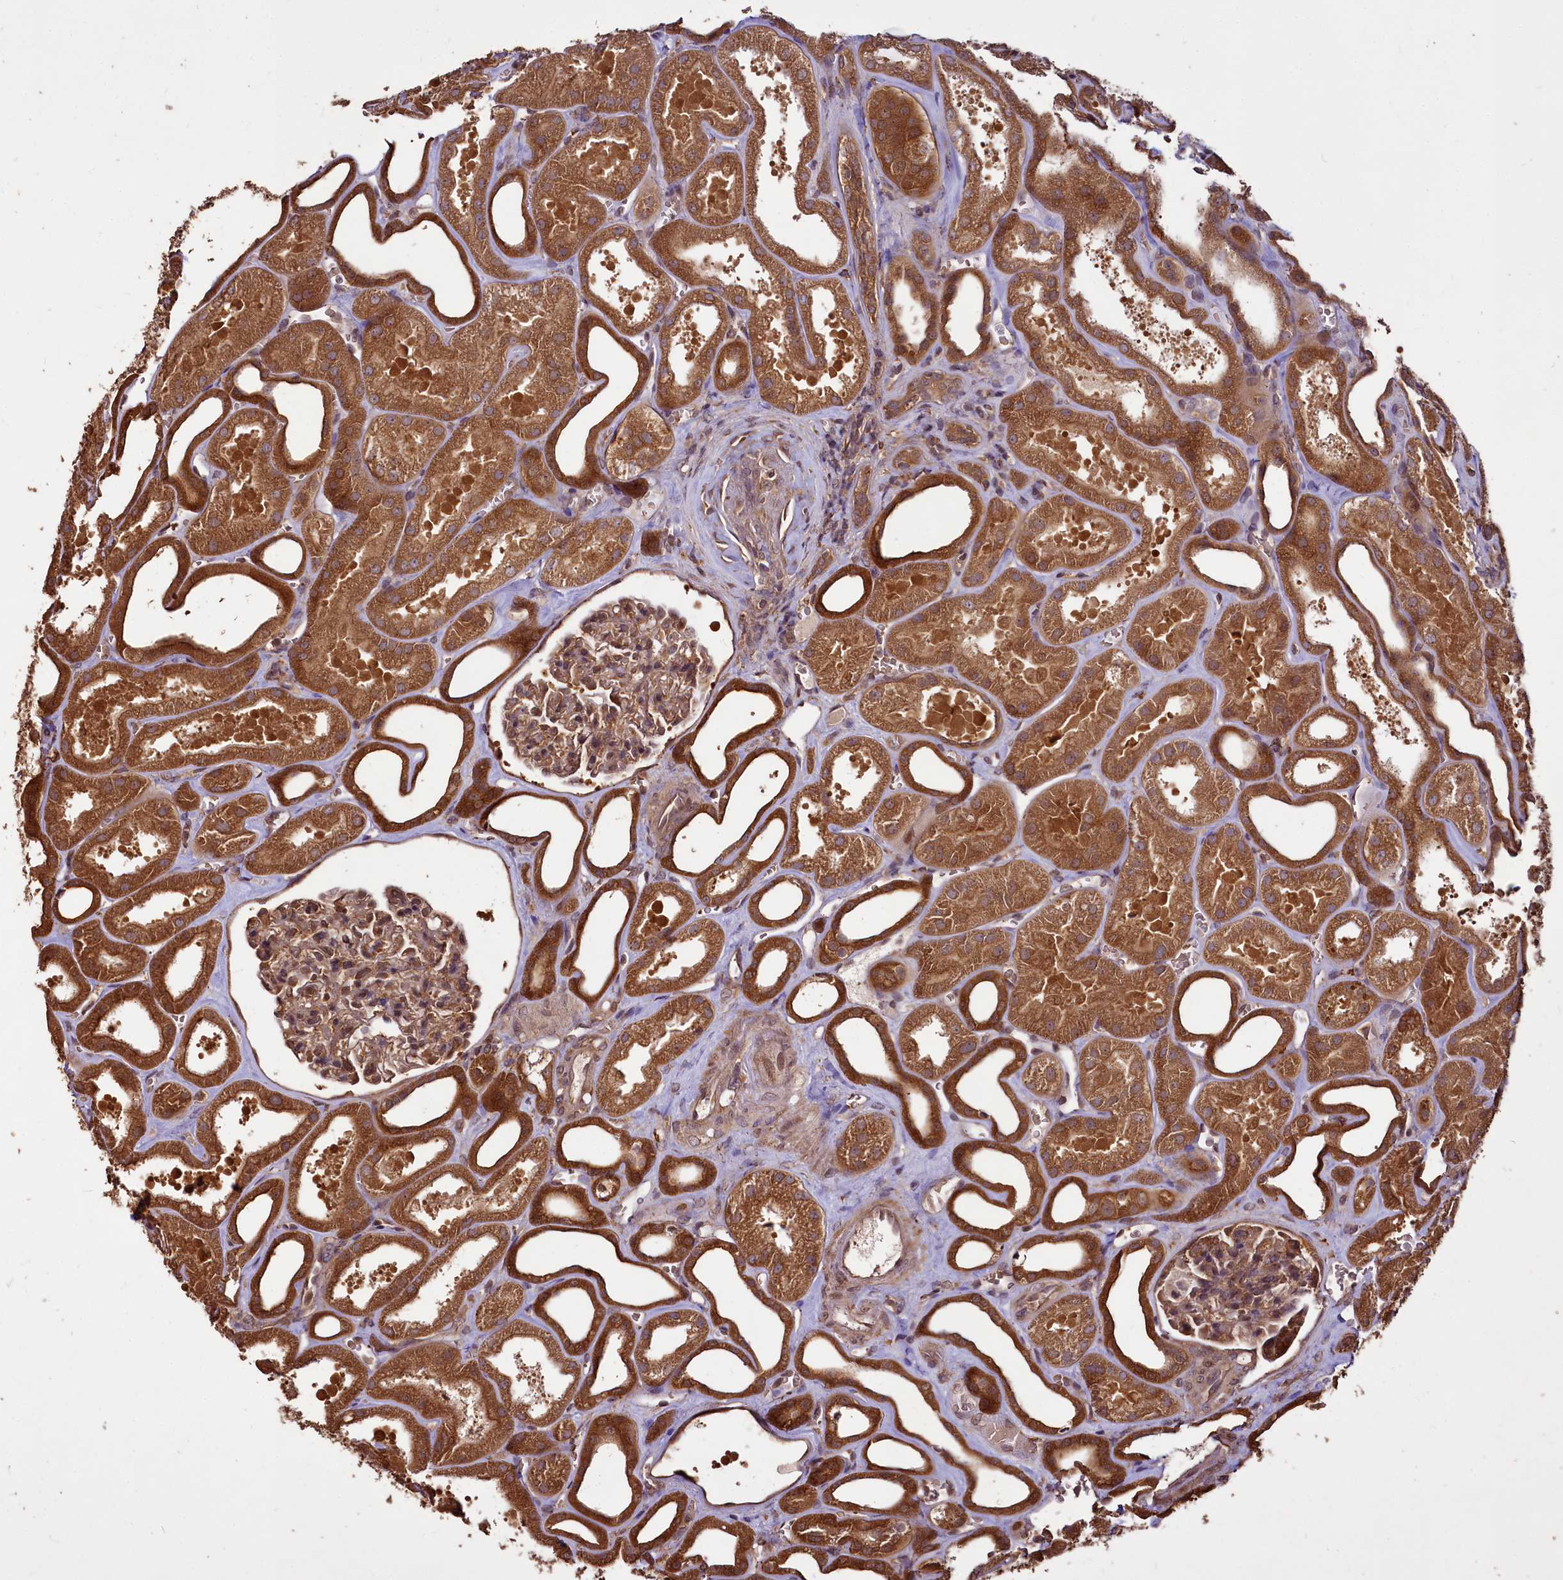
{"staining": {"intensity": "moderate", "quantity": ">75%", "location": "cytoplasmic/membranous"}, "tissue": "kidney", "cell_type": "Cells in glomeruli", "image_type": "normal", "snomed": [{"axis": "morphology", "description": "Normal tissue, NOS"}, {"axis": "morphology", "description": "Adenocarcinoma, NOS"}, {"axis": "topography", "description": "Kidney"}], "caption": "Protein expression analysis of benign human kidney reveals moderate cytoplasmic/membranous expression in about >75% of cells in glomeruli. (brown staining indicates protein expression, while blue staining denotes nuclei).", "gene": "VPS51", "patient": {"sex": "female", "age": 68}}